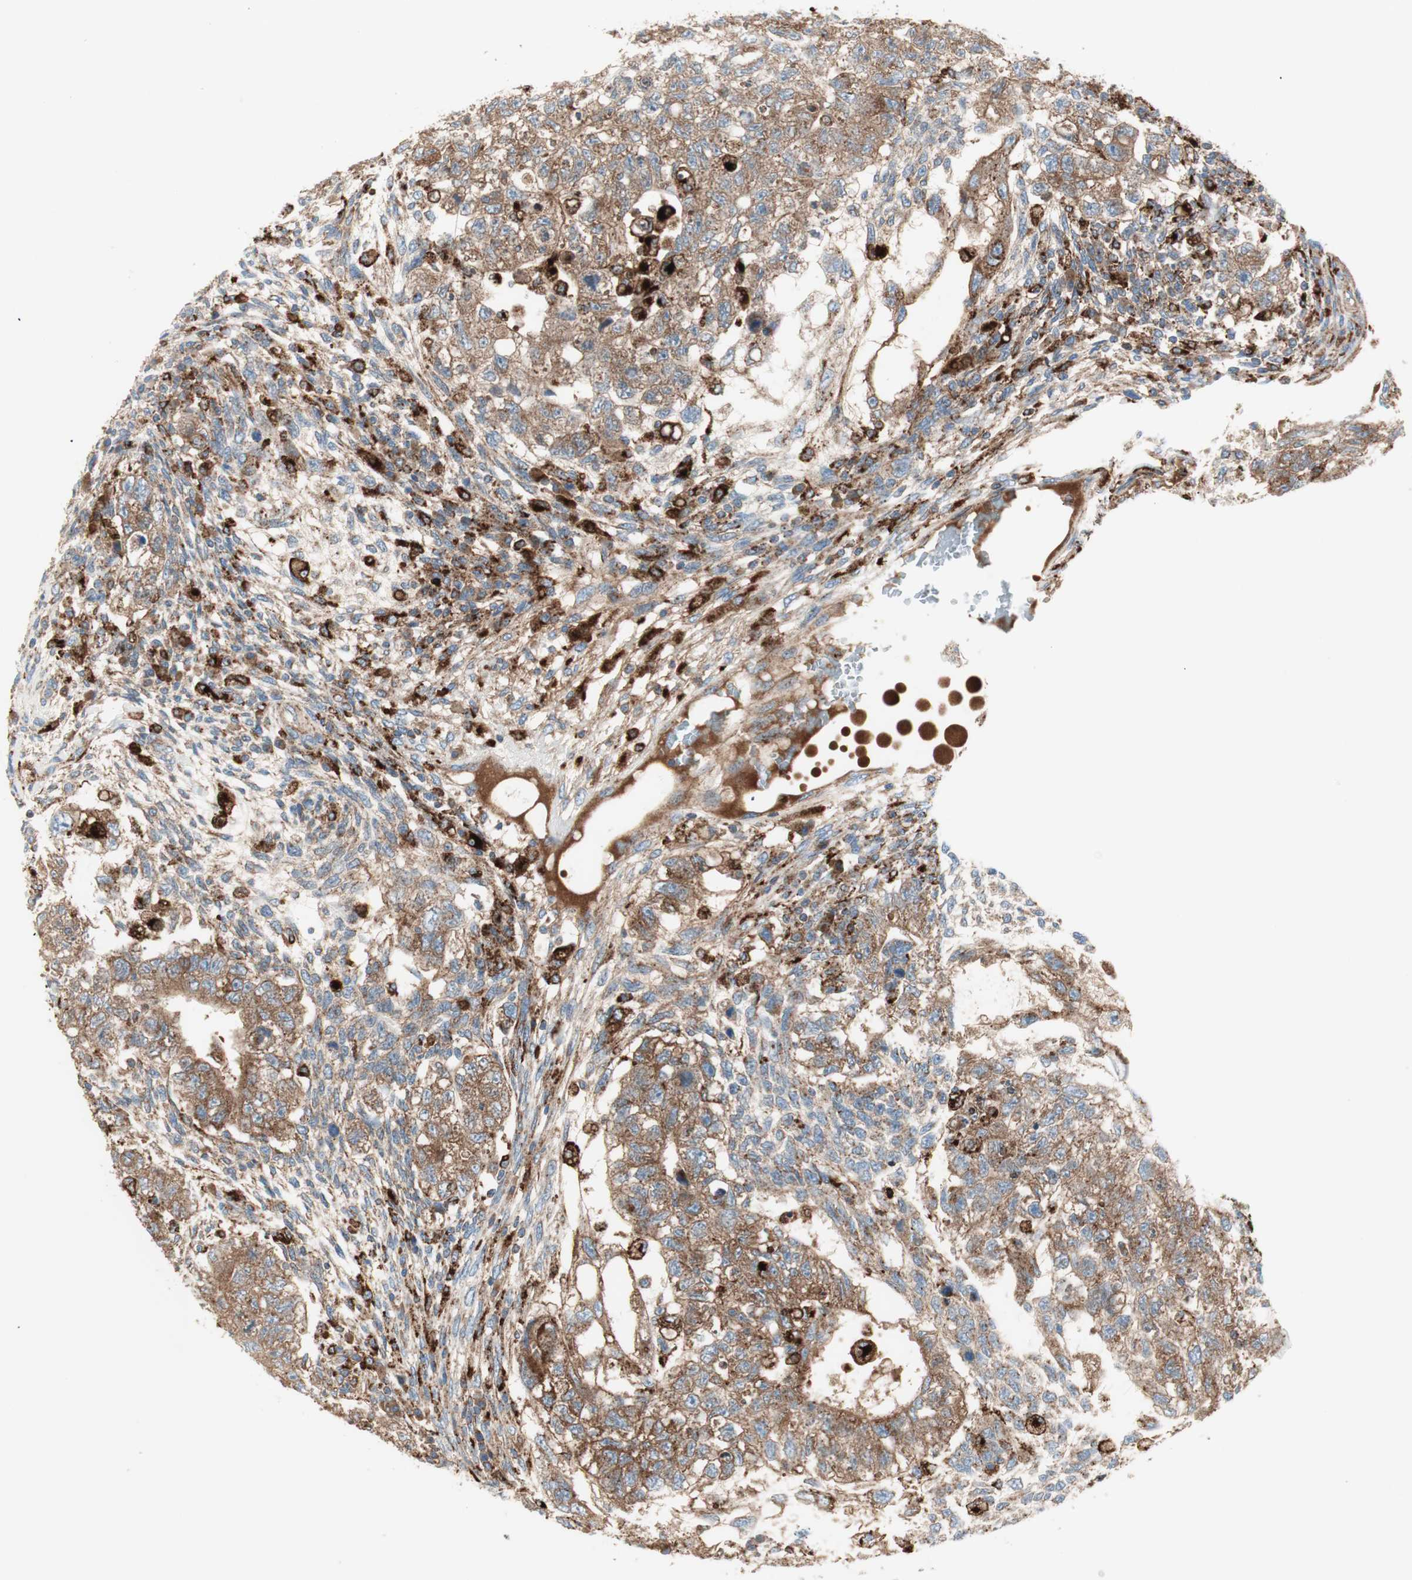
{"staining": {"intensity": "moderate", "quantity": ">75%", "location": "cytoplasmic/membranous"}, "tissue": "testis cancer", "cell_type": "Tumor cells", "image_type": "cancer", "snomed": [{"axis": "morphology", "description": "Normal tissue, NOS"}, {"axis": "morphology", "description": "Carcinoma, Embryonal, NOS"}, {"axis": "topography", "description": "Testis"}], "caption": "Embryonal carcinoma (testis) was stained to show a protein in brown. There is medium levels of moderate cytoplasmic/membranous staining in about >75% of tumor cells.", "gene": "ATP6V1G1", "patient": {"sex": "male", "age": 36}}